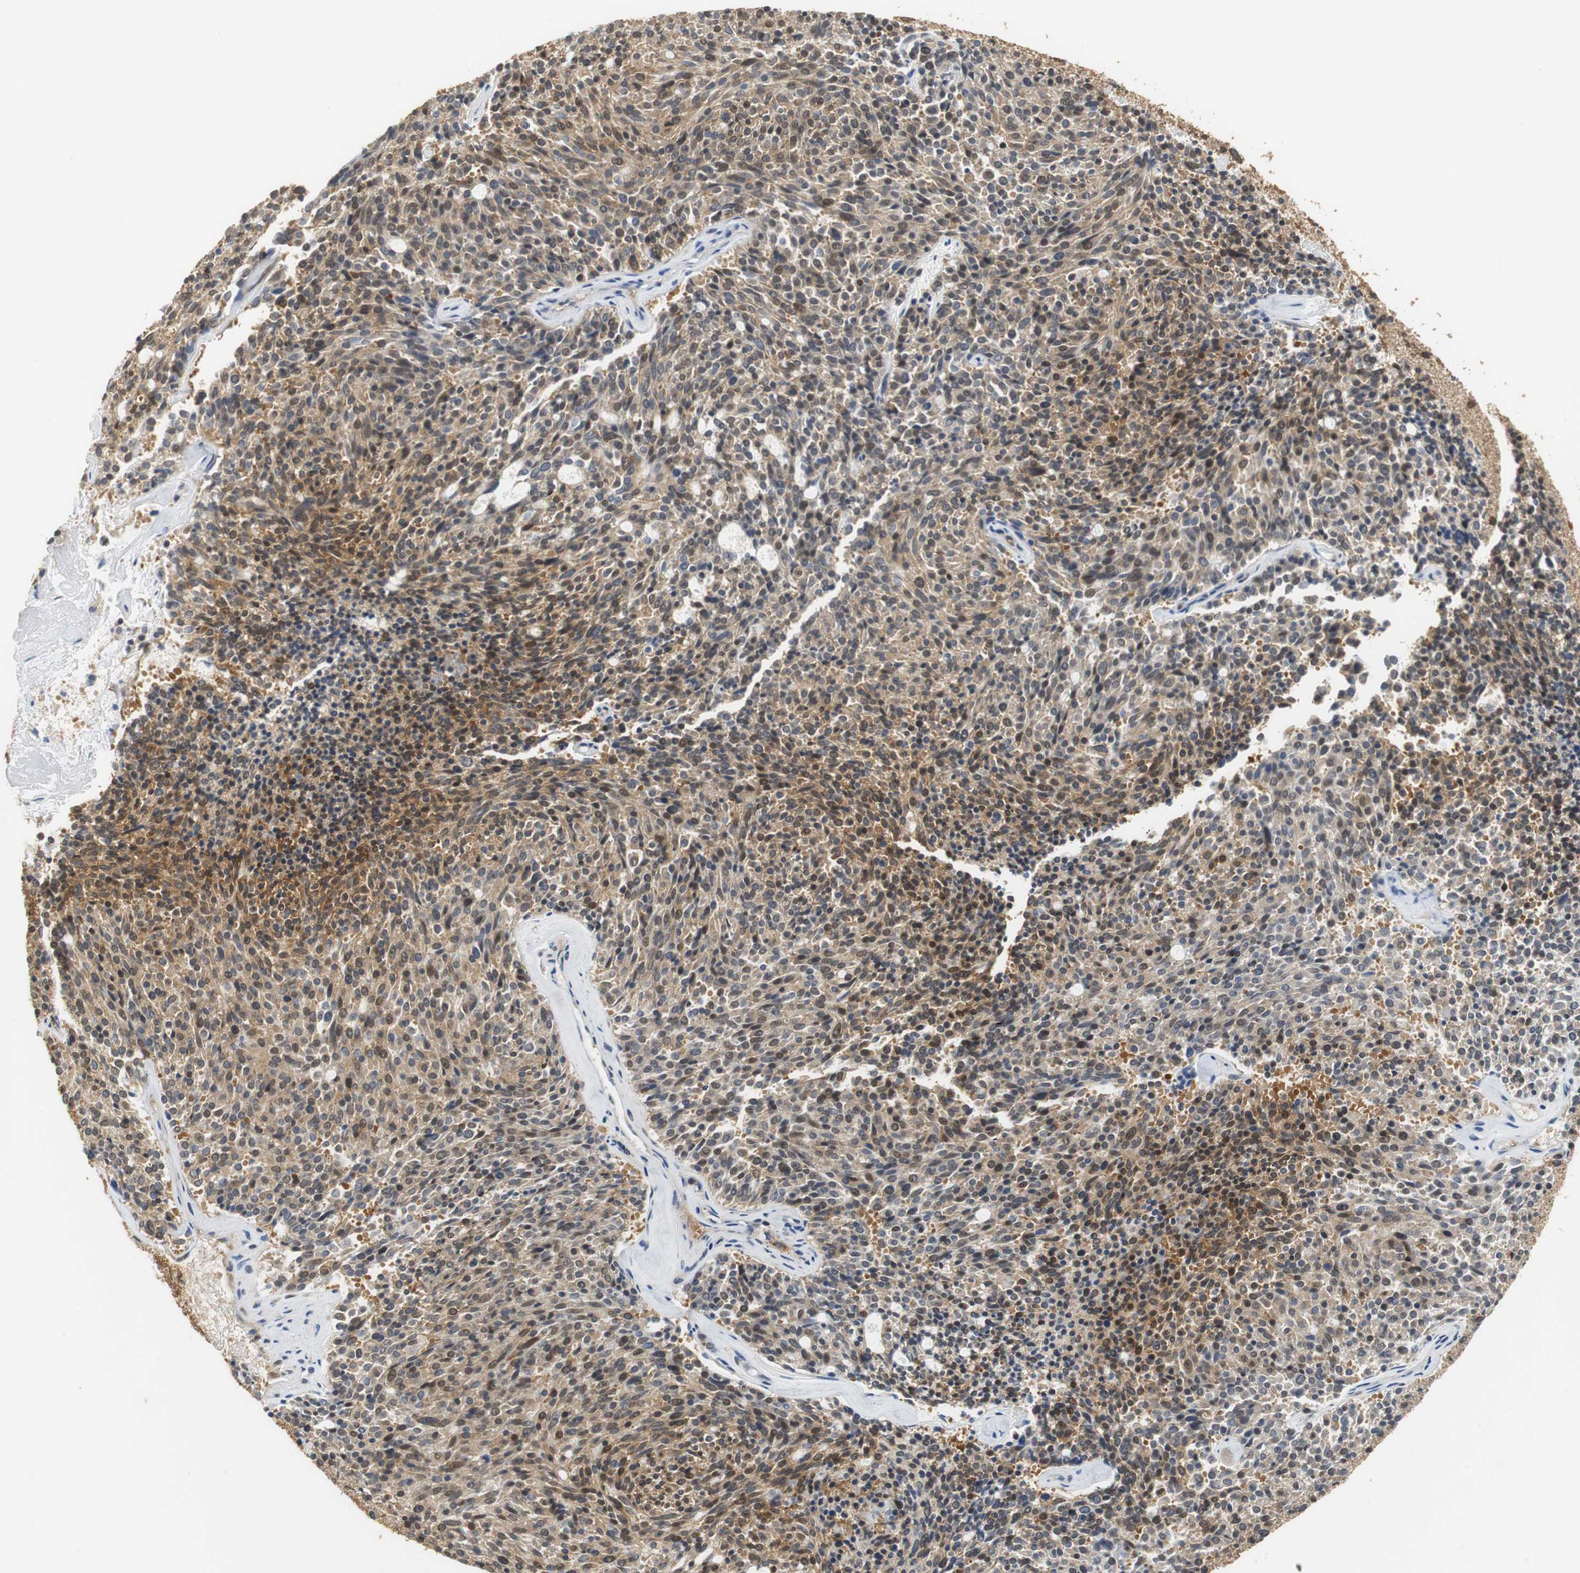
{"staining": {"intensity": "moderate", "quantity": ">75%", "location": "cytoplasmic/membranous,nuclear"}, "tissue": "carcinoid", "cell_type": "Tumor cells", "image_type": "cancer", "snomed": [{"axis": "morphology", "description": "Carcinoid, malignant, NOS"}, {"axis": "topography", "description": "Pancreas"}], "caption": "Immunohistochemistry histopathology image of malignant carcinoid stained for a protein (brown), which demonstrates medium levels of moderate cytoplasmic/membranous and nuclear positivity in approximately >75% of tumor cells.", "gene": "UBQLN2", "patient": {"sex": "female", "age": 54}}